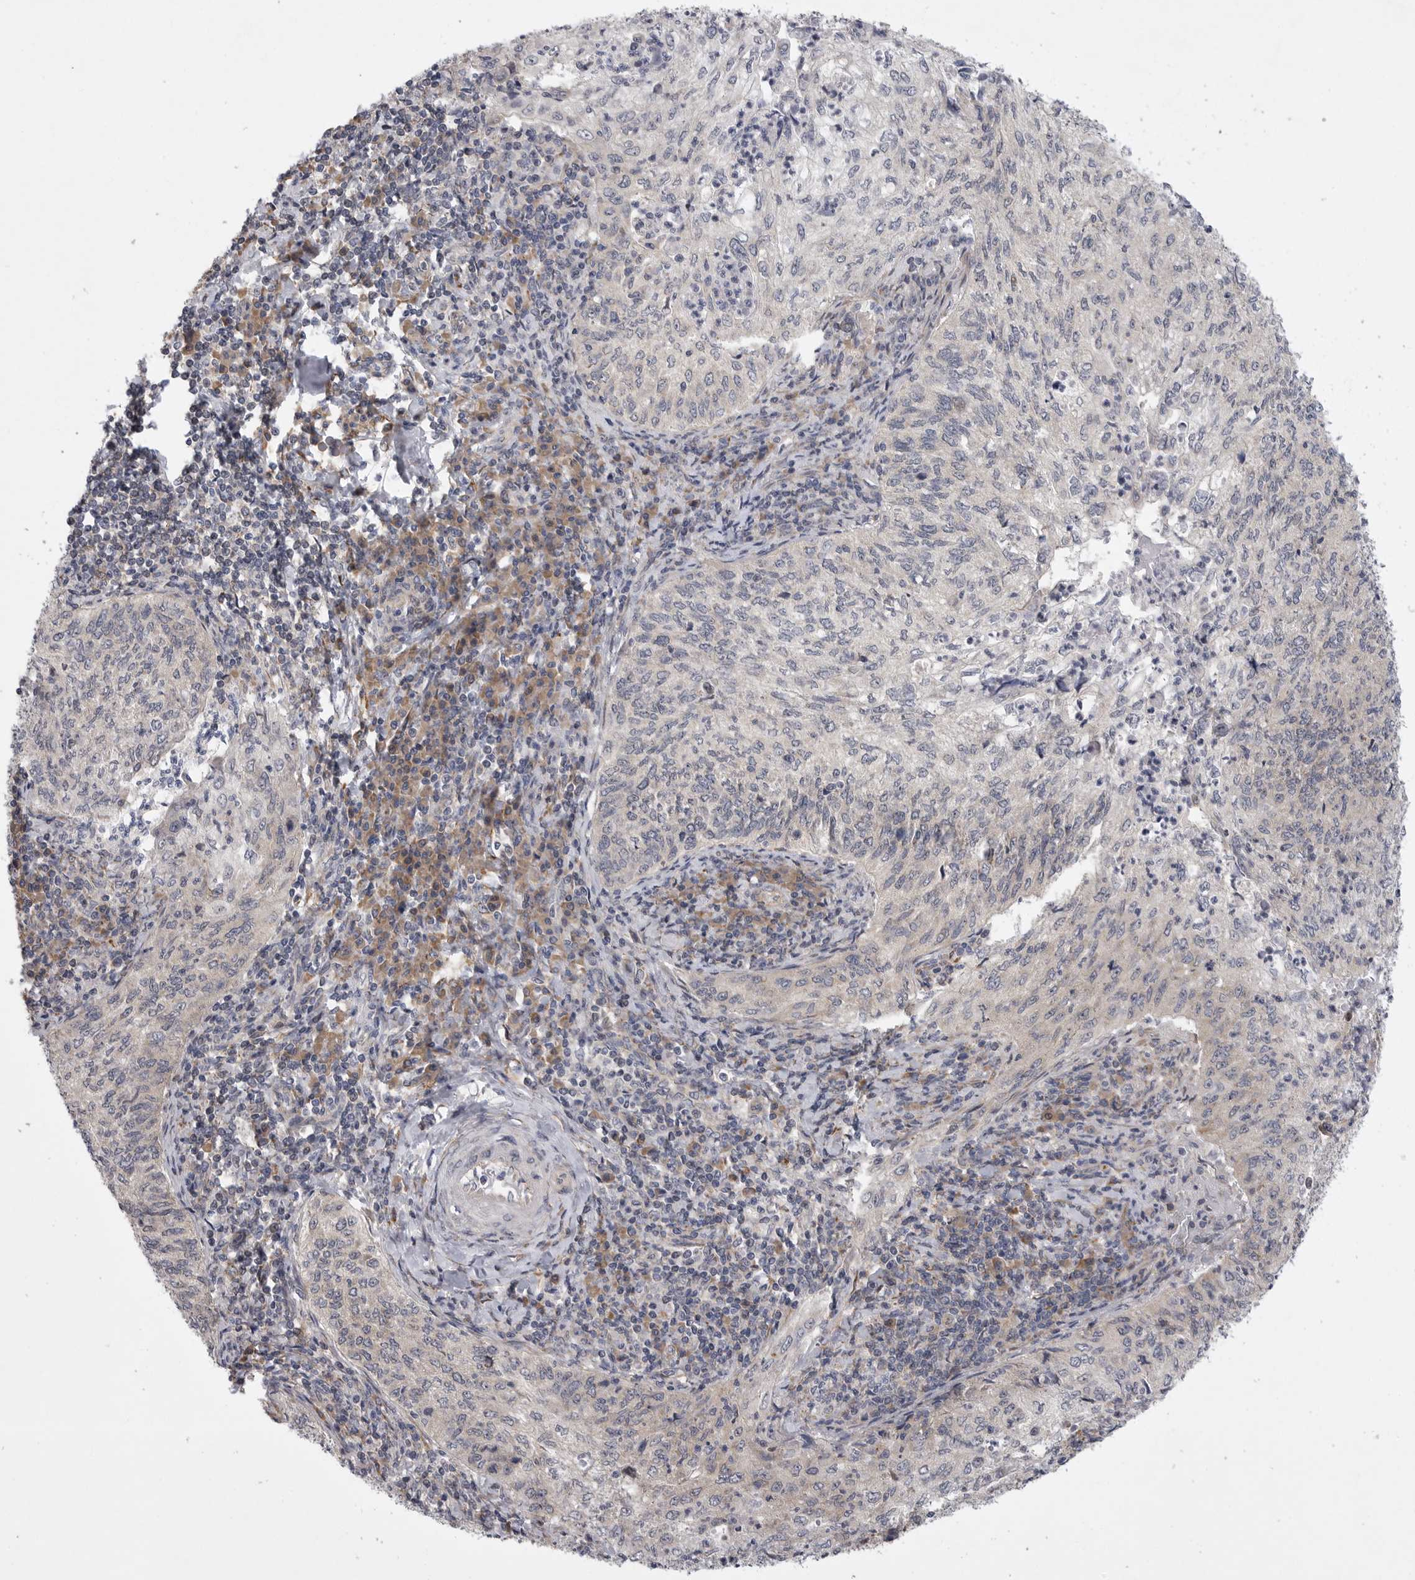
{"staining": {"intensity": "negative", "quantity": "none", "location": "none"}, "tissue": "cervical cancer", "cell_type": "Tumor cells", "image_type": "cancer", "snomed": [{"axis": "morphology", "description": "Squamous cell carcinoma, NOS"}, {"axis": "topography", "description": "Cervix"}], "caption": "This is an immunohistochemistry micrograph of human cervical cancer (squamous cell carcinoma). There is no expression in tumor cells.", "gene": "FBXO43", "patient": {"sex": "female", "age": 30}}